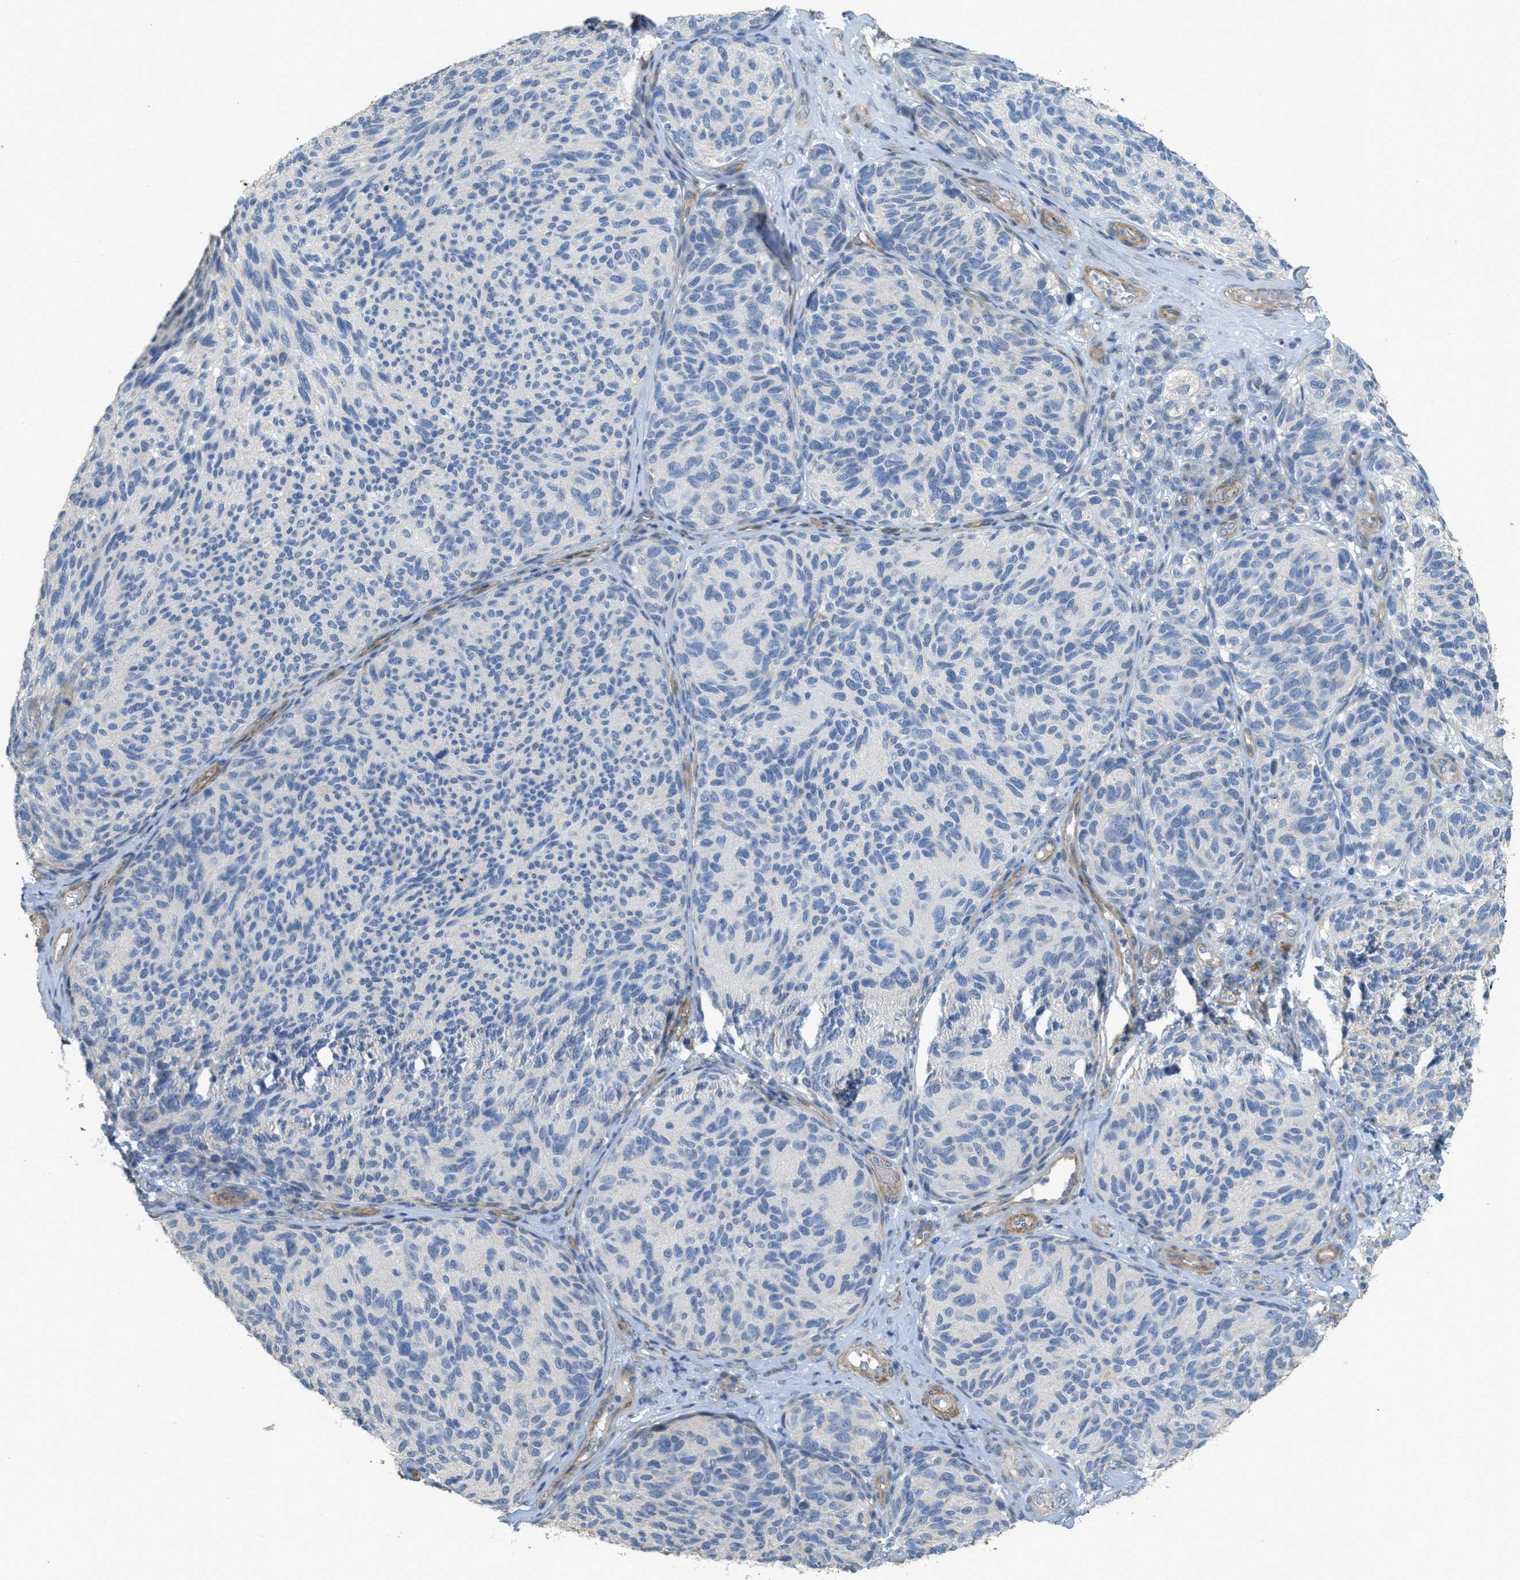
{"staining": {"intensity": "negative", "quantity": "none", "location": "none"}, "tissue": "melanoma", "cell_type": "Tumor cells", "image_type": "cancer", "snomed": [{"axis": "morphology", "description": "Malignant melanoma, NOS"}, {"axis": "topography", "description": "Skin"}], "caption": "A micrograph of human melanoma is negative for staining in tumor cells.", "gene": "MRS2", "patient": {"sex": "female", "age": 73}}